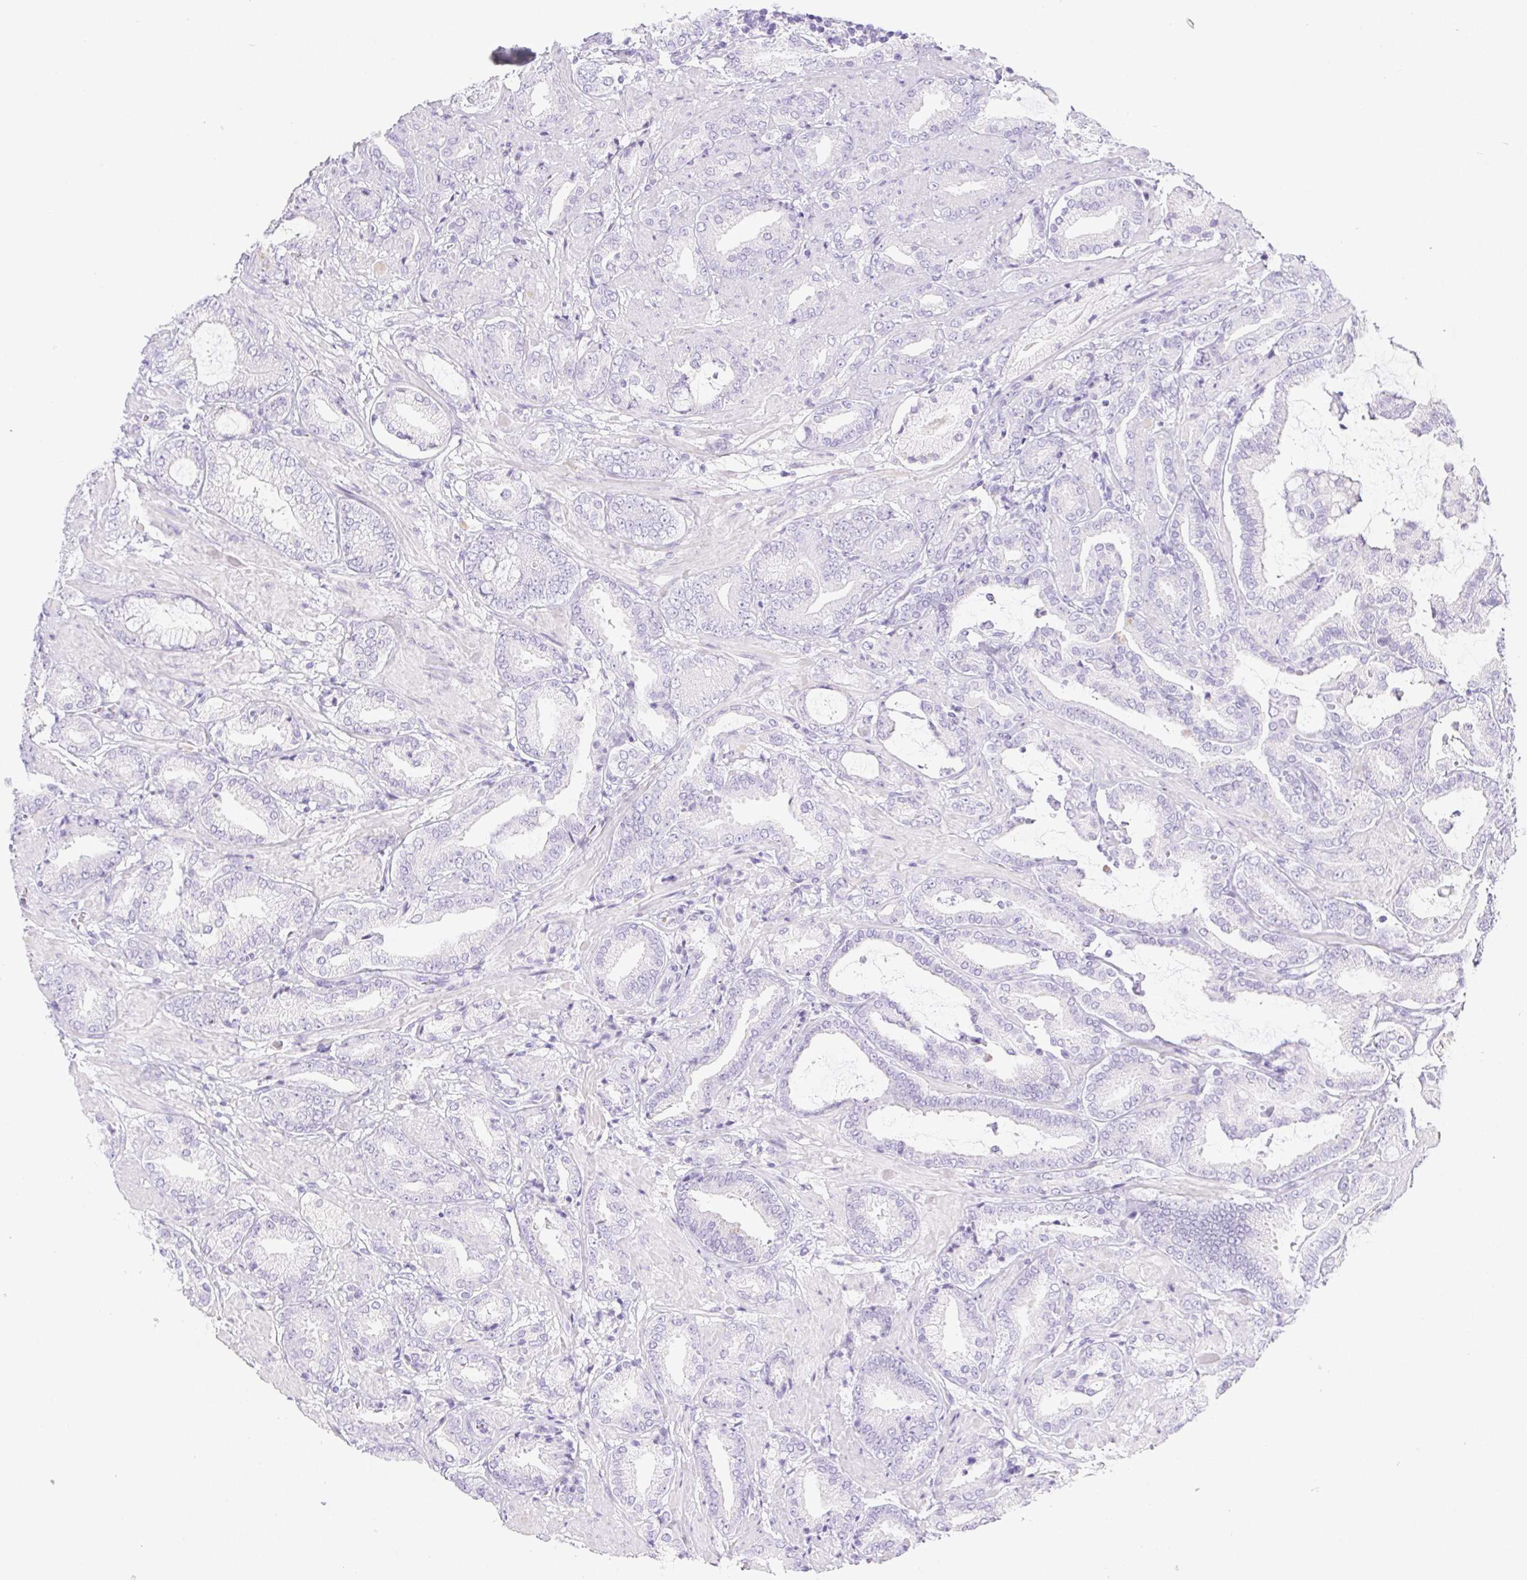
{"staining": {"intensity": "negative", "quantity": "none", "location": "none"}, "tissue": "prostate cancer", "cell_type": "Tumor cells", "image_type": "cancer", "snomed": [{"axis": "morphology", "description": "Adenocarcinoma, High grade"}, {"axis": "topography", "description": "Prostate"}], "caption": "Protein analysis of prostate high-grade adenocarcinoma shows no significant expression in tumor cells.", "gene": "PNLIP", "patient": {"sex": "male", "age": 56}}